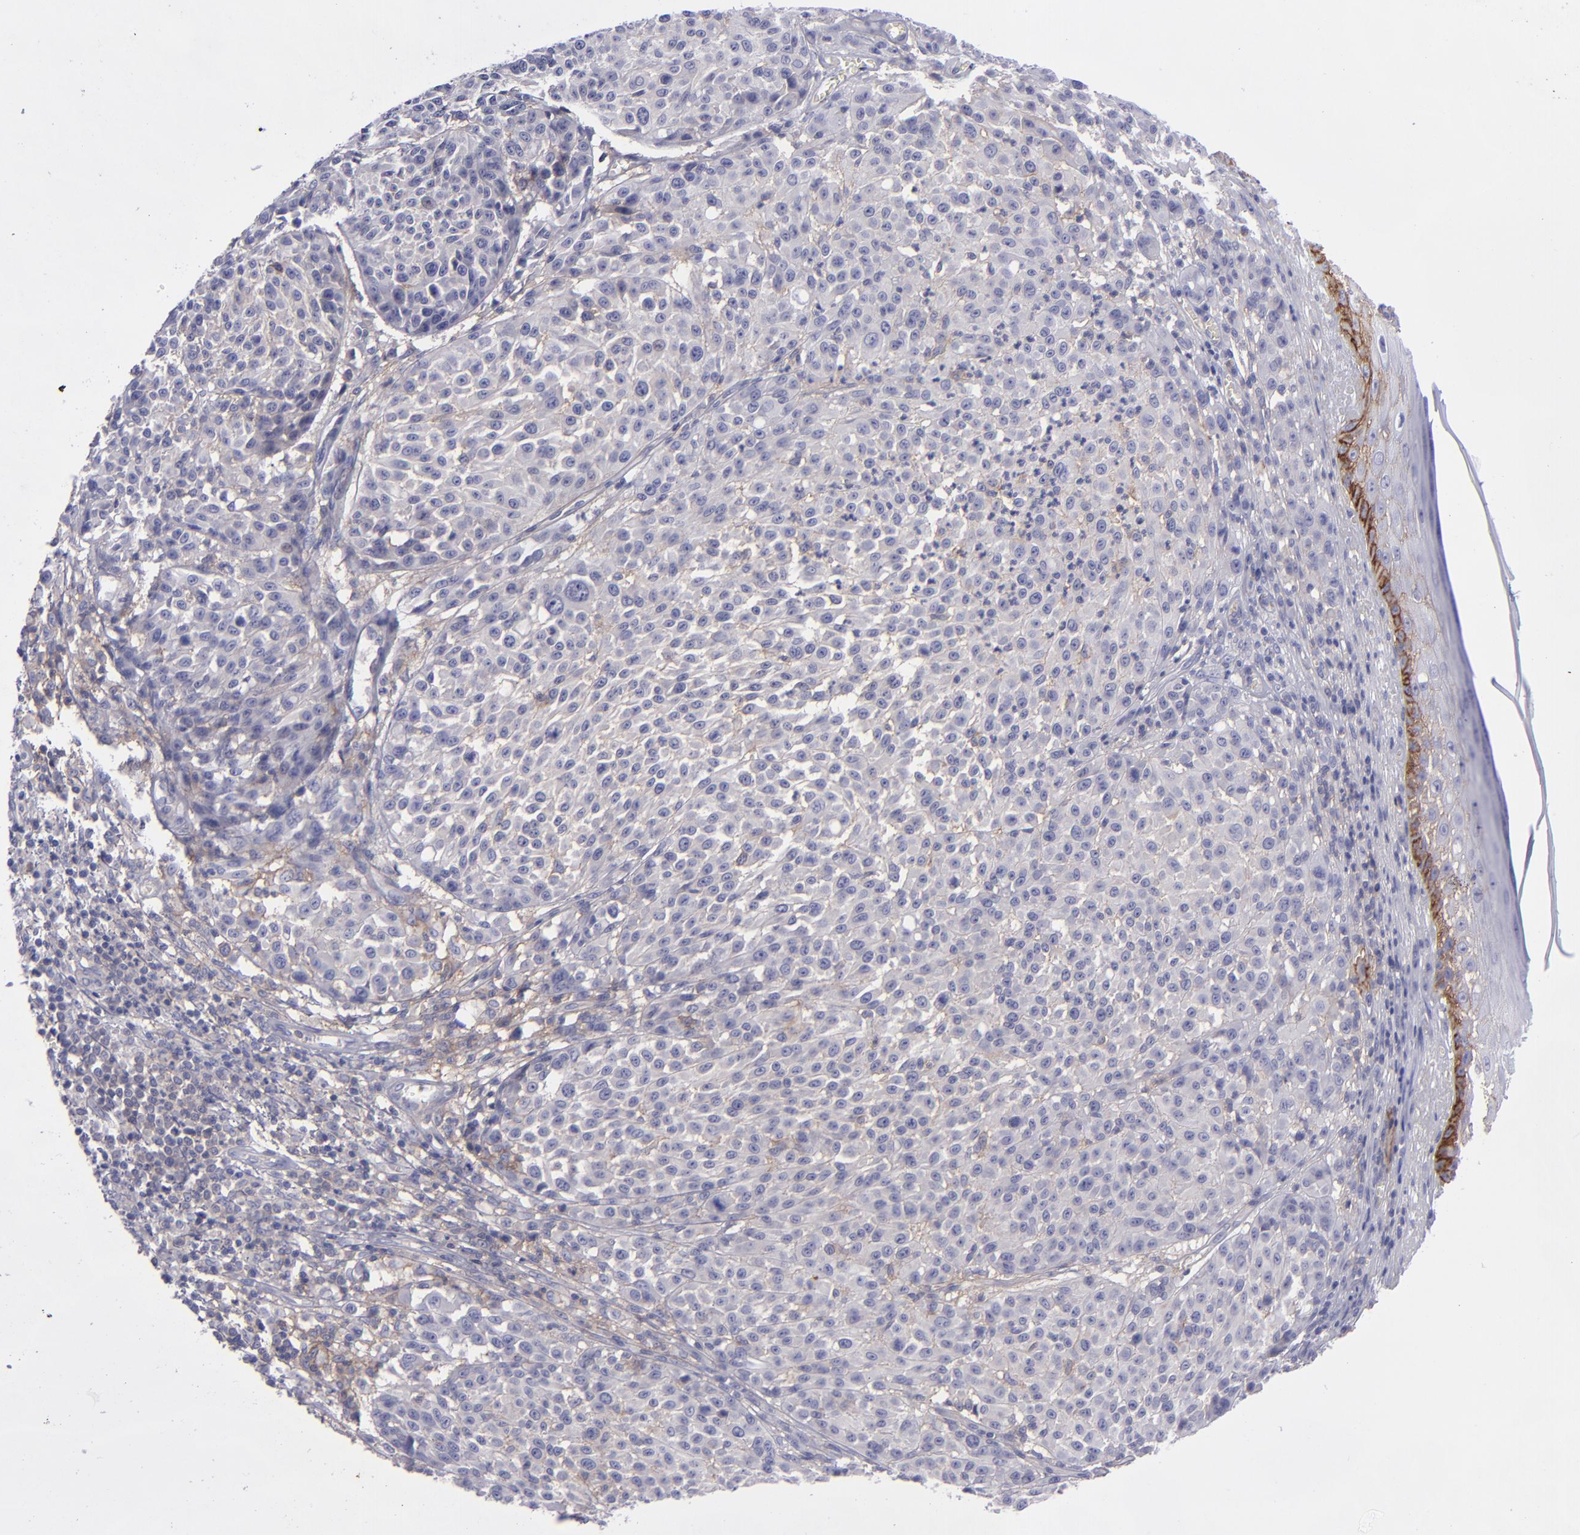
{"staining": {"intensity": "negative", "quantity": "none", "location": "none"}, "tissue": "melanoma", "cell_type": "Tumor cells", "image_type": "cancer", "snomed": [{"axis": "morphology", "description": "Malignant melanoma, NOS"}, {"axis": "topography", "description": "Skin"}], "caption": "A histopathology image of melanoma stained for a protein exhibits no brown staining in tumor cells.", "gene": "BSG", "patient": {"sex": "female", "age": 49}}